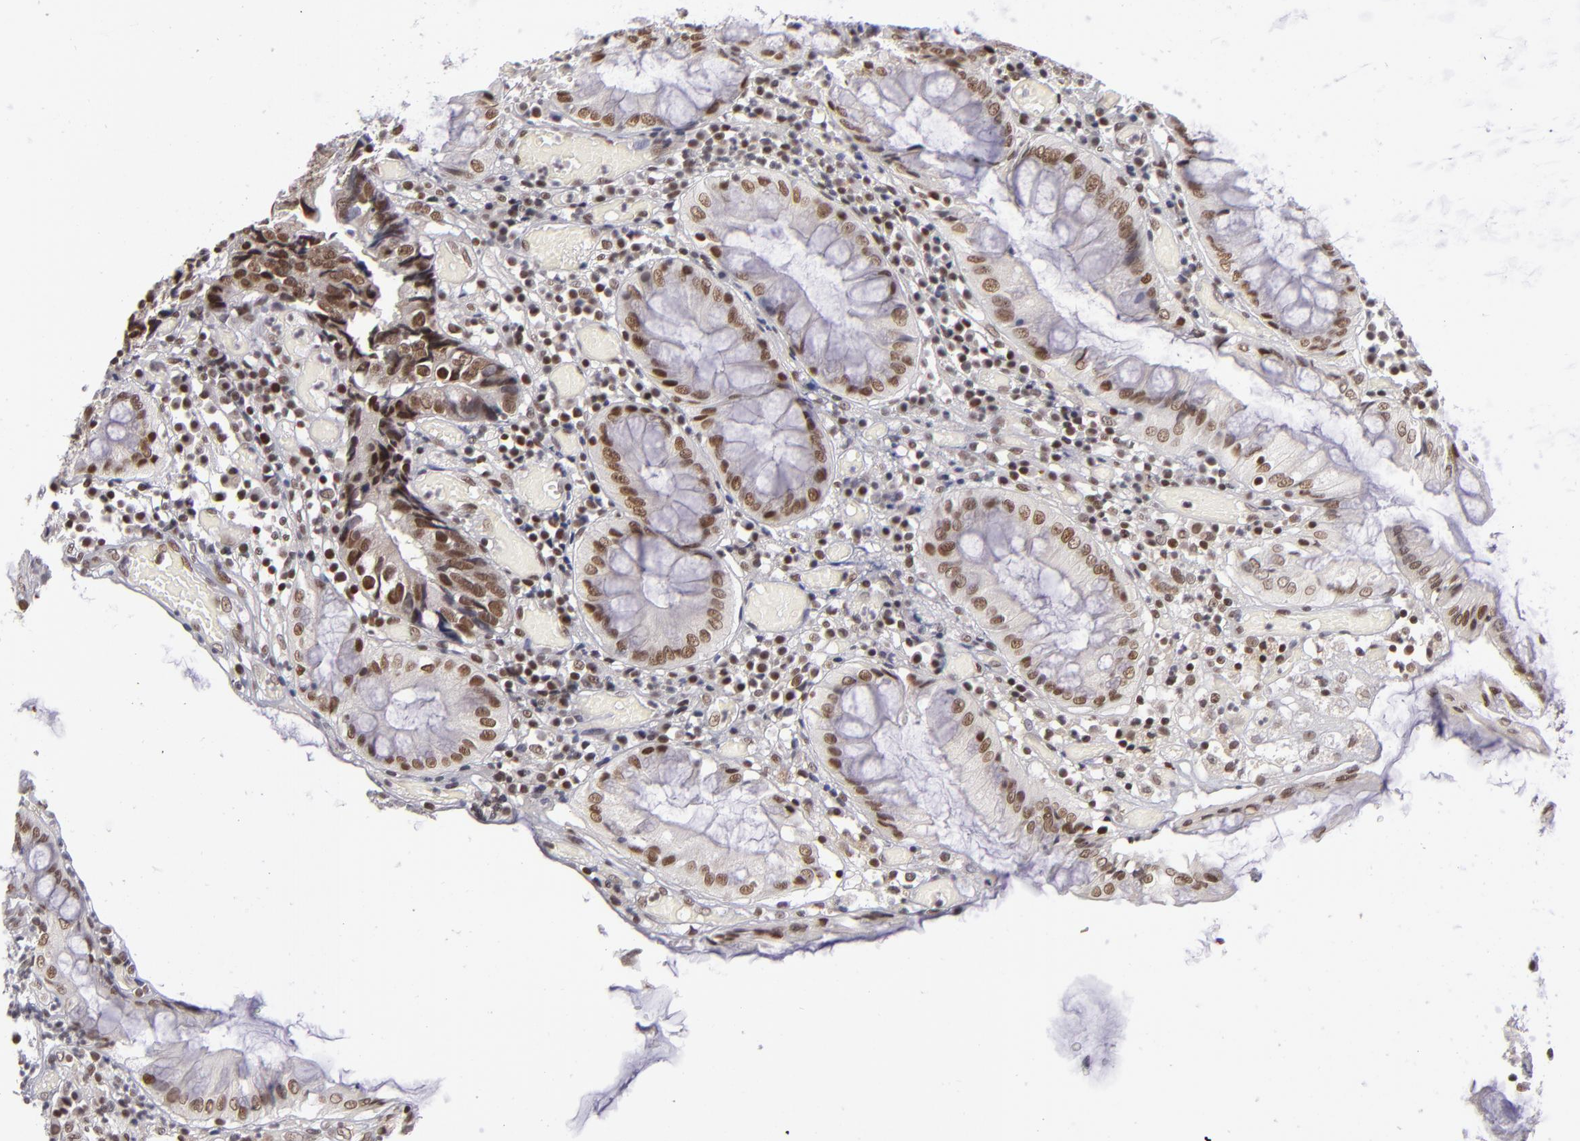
{"staining": {"intensity": "moderate", "quantity": ">75%", "location": "nuclear"}, "tissue": "colorectal cancer", "cell_type": "Tumor cells", "image_type": "cancer", "snomed": [{"axis": "morphology", "description": "Adenocarcinoma, NOS"}, {"axis": "topography", "description": "Rectum"}], "caption": "A micrograph of colorectal cancer stained for a protein exhibits moderate nuclear brown staining in tumor cells.", "gene": "MLLT3", "patient": {"sex": "female", "age": 98}}